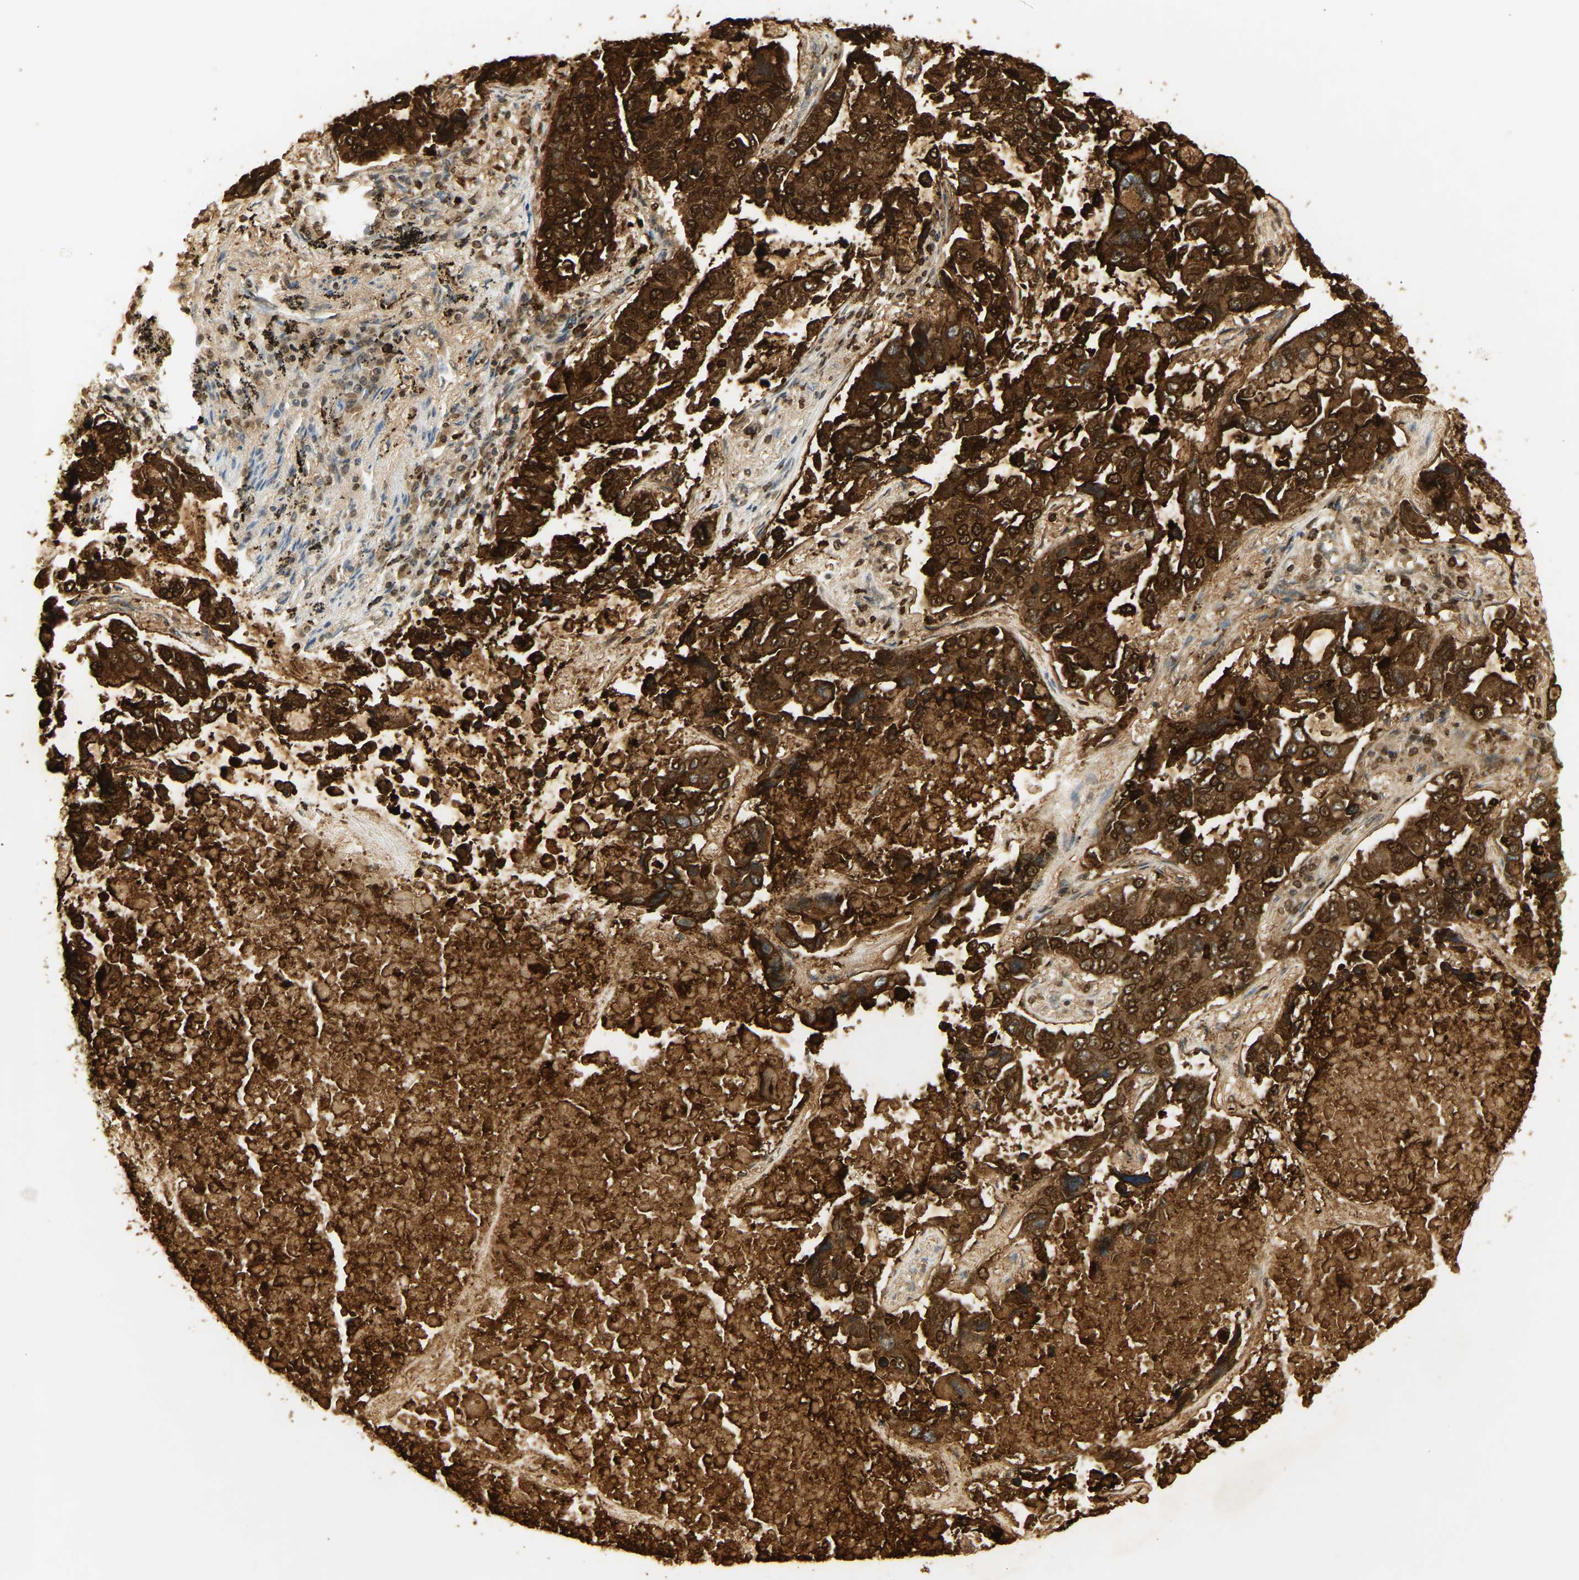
{"staining": {"intensity": "strong", "quantity": ">75%", "location": "cytoplasmic/membranous"}, "tissue": "lung cancer", "cell_type": "Tumor cells", "image_type": "cancer", "snomed": [{"axis": "morphology", "description": "Adenocarcinoma, NOS"}, {"axis": "topography", "description": "Lung"}], "caption": "Protein analysis of lung cancer tissue displays strong cytoplasmic/membranous staining in approximately >75% of tumor cells.", "gene": "CEACAM5", "patient": {"sex": "male", "age": 64}}